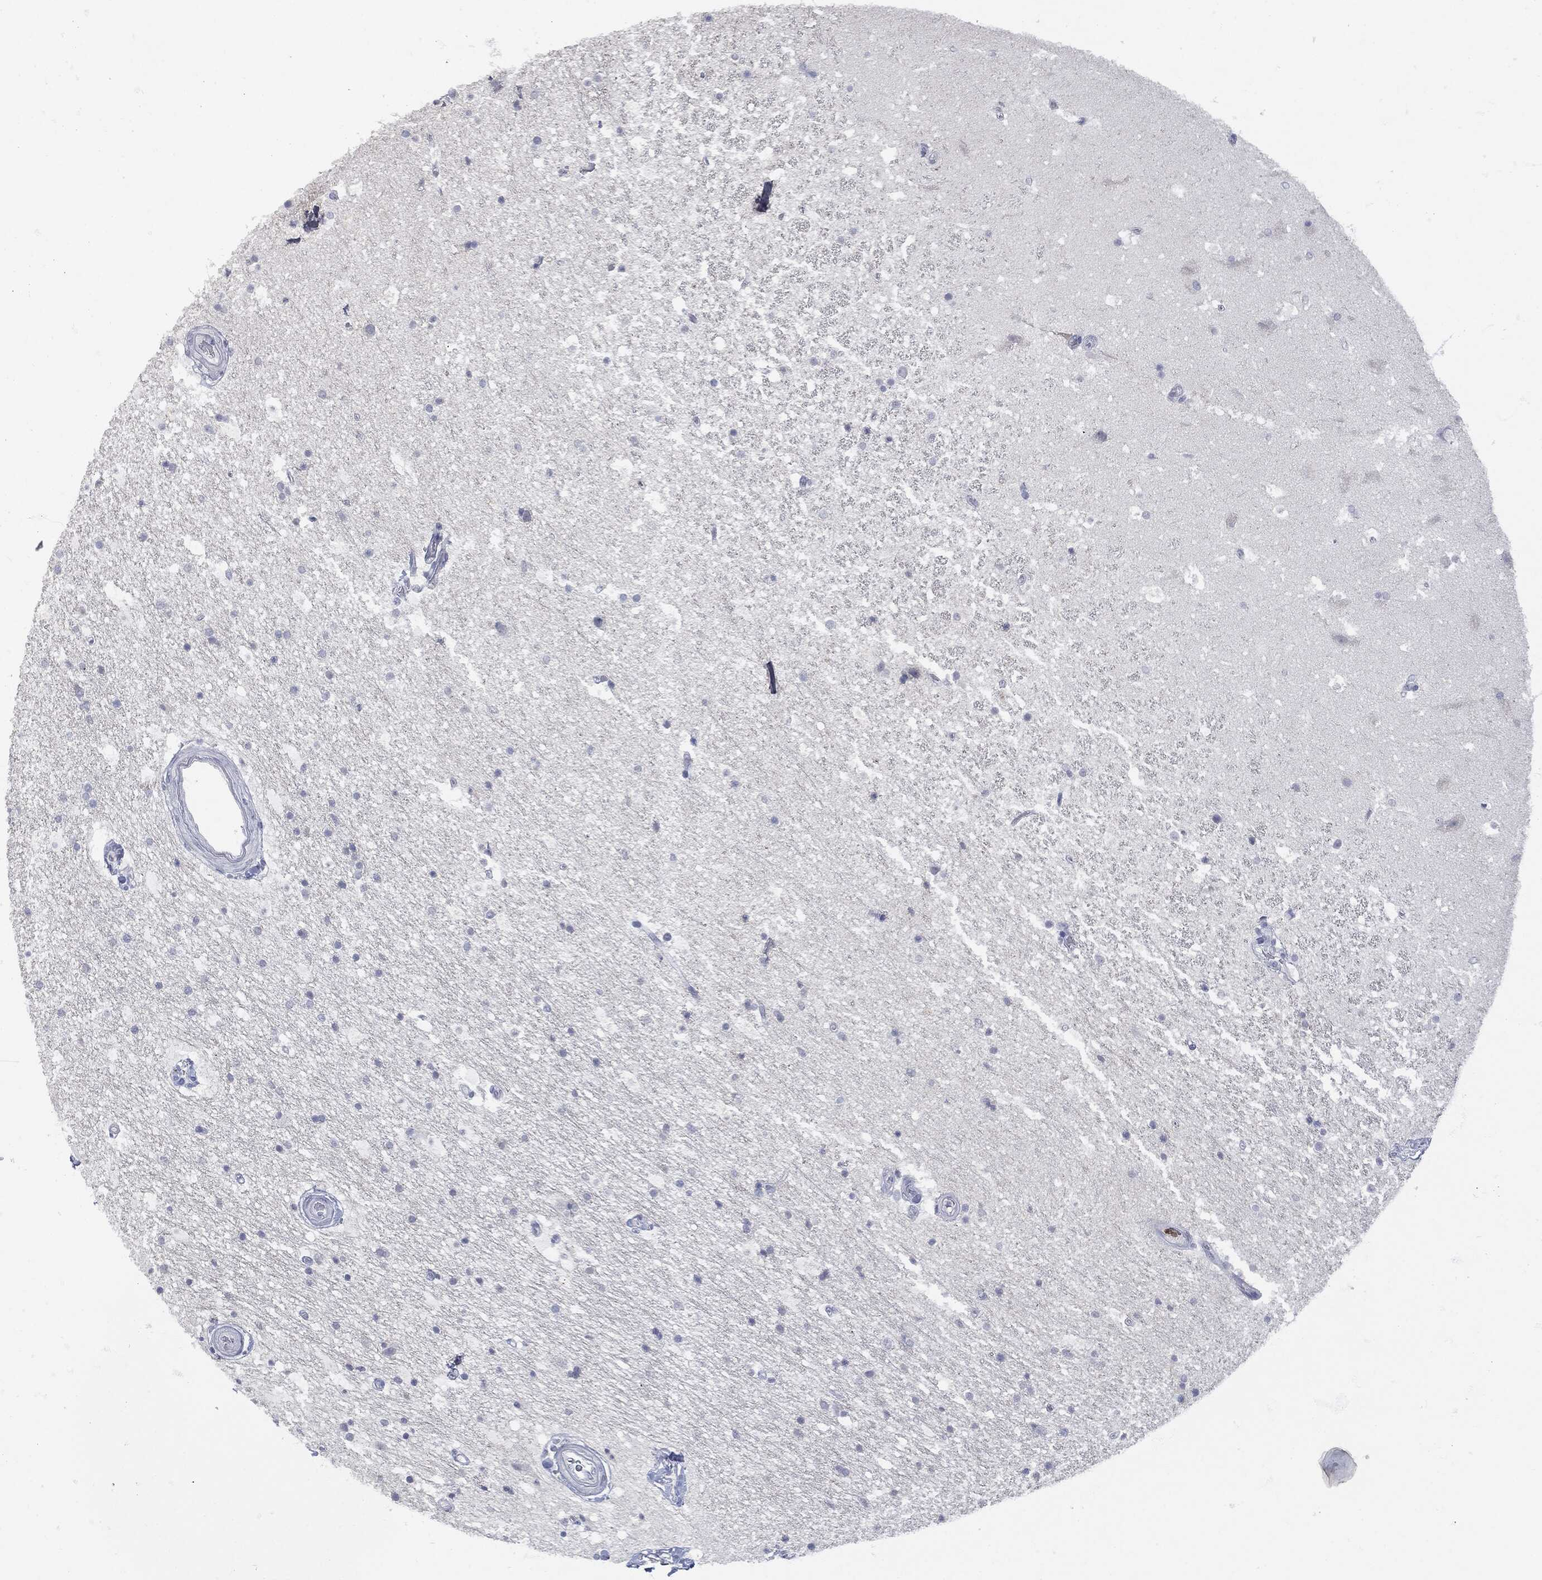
{"staining": {"intensity": "negative", "quantity": "none", "location": "none"}, "tissue": "hippocampus", "cell_type": "Glial cells", "image_type": "normal", "snomed": [{"axis": "morphology", "description": "Normal tissue, NOS"}, {"axis": "topography", "description": "Hippocampus"}], "caption": "This is an immunohistochemistry (IHC) photomicrograph of unremarkable human hippocampus. There is no staining in glial cells.", "gene": "UBE2C", "patient": {"sex": "male", "age": 51}}